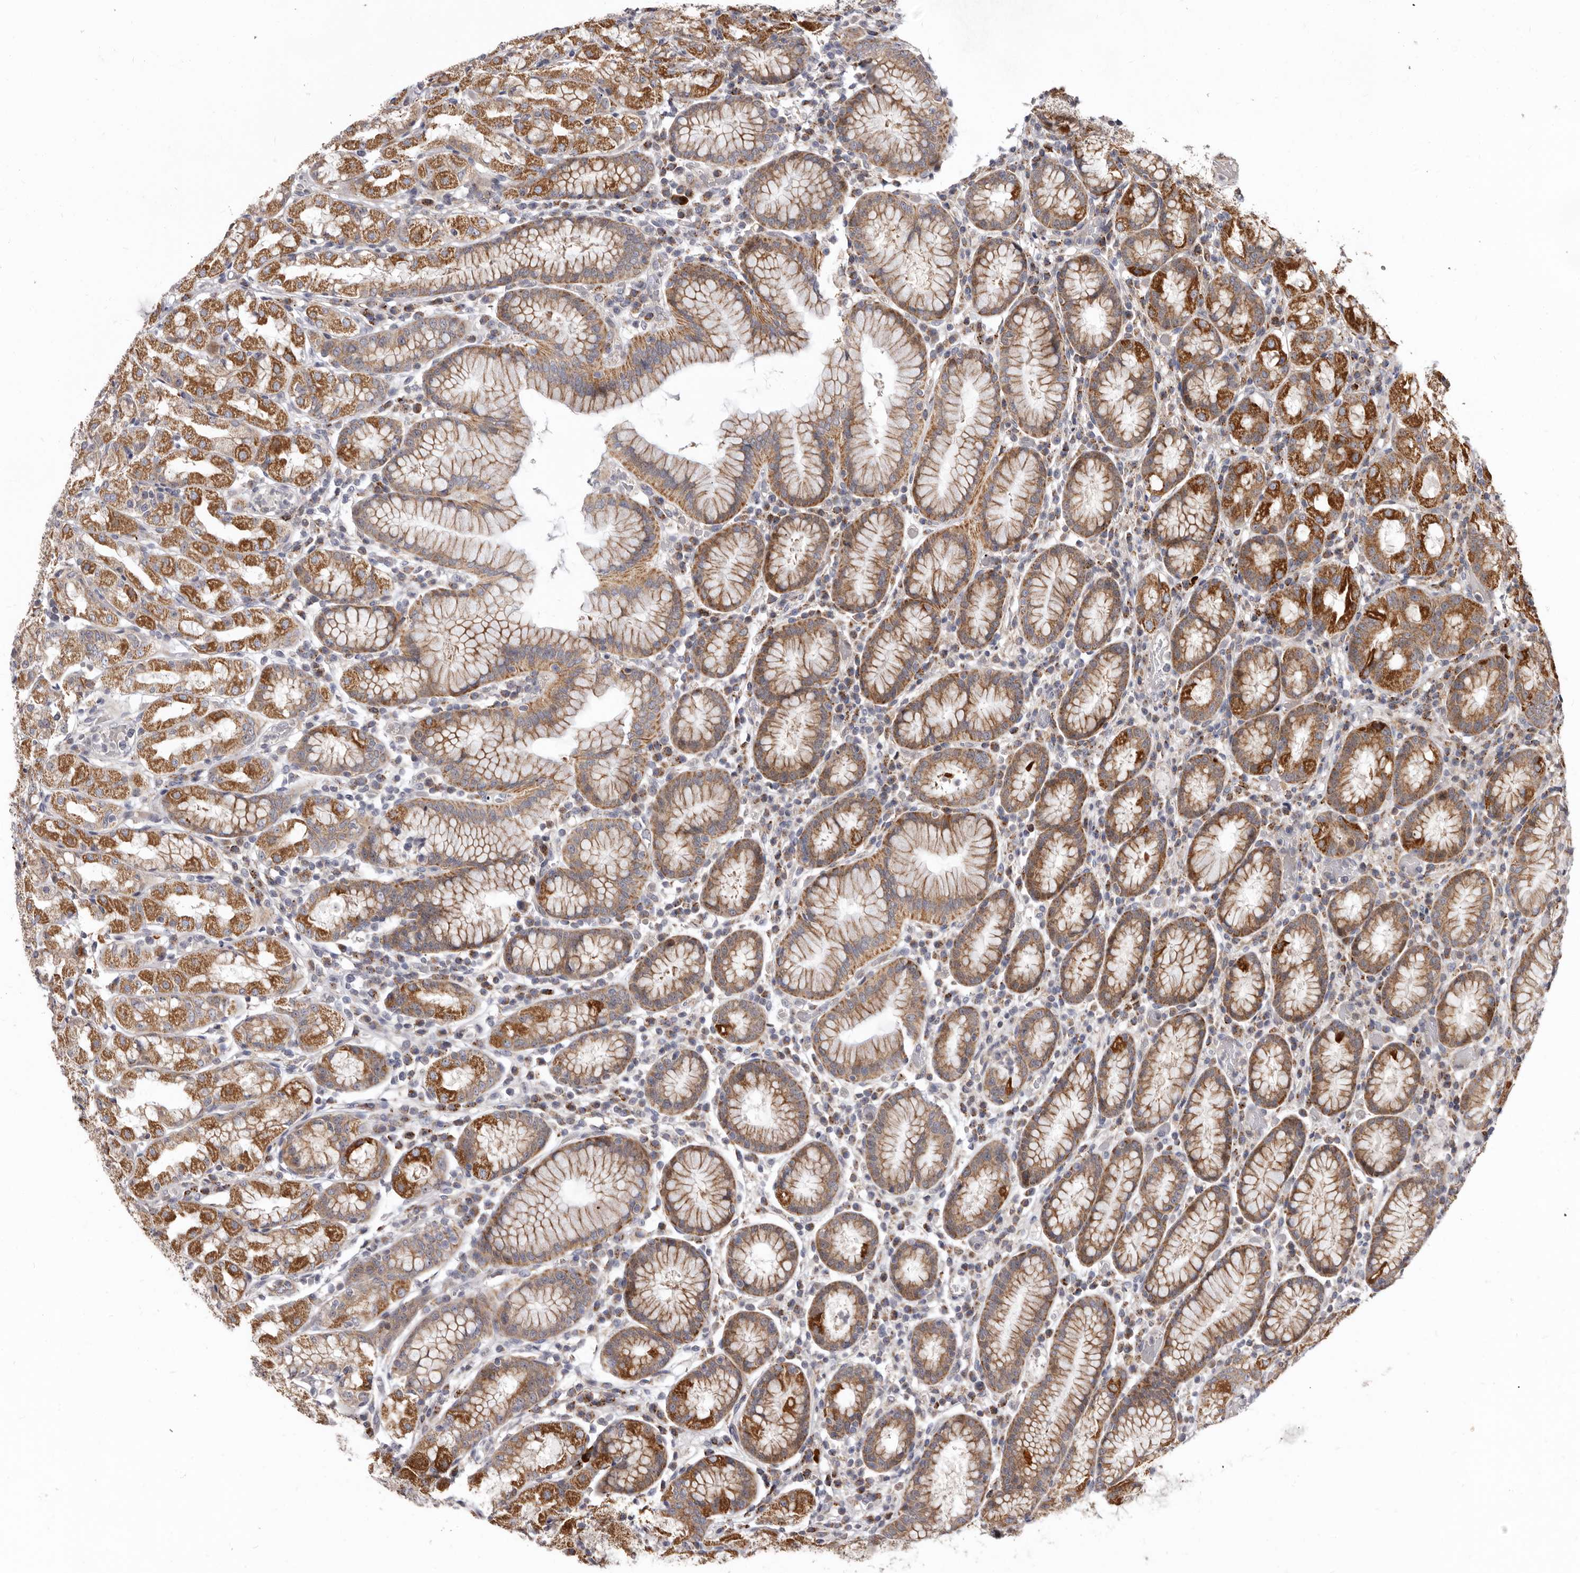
{"staining": {"intensity": "strong", "quantity": "<25%", "location": "cytoplasmic/membranous"}, "tissue": "stomach", "cell_type": "Glandular cells", "image_type": "normal", "snomed": [{"axis": "morphology", "description": "Normal tissue, NOS"}, {"axis": "topography", "description": "Stomach"}, {"axis": "topography", "description": "Stomach, lower"}], "caption": "Immunohistochemistry (IHC) (DAB) staining of benign human stomach reveals strong cytoplasmic/membranous protein staining in approximately <25% of glandular cells.", "gene": "SMC4", "patient": {"sex": "female", "age": 56}}